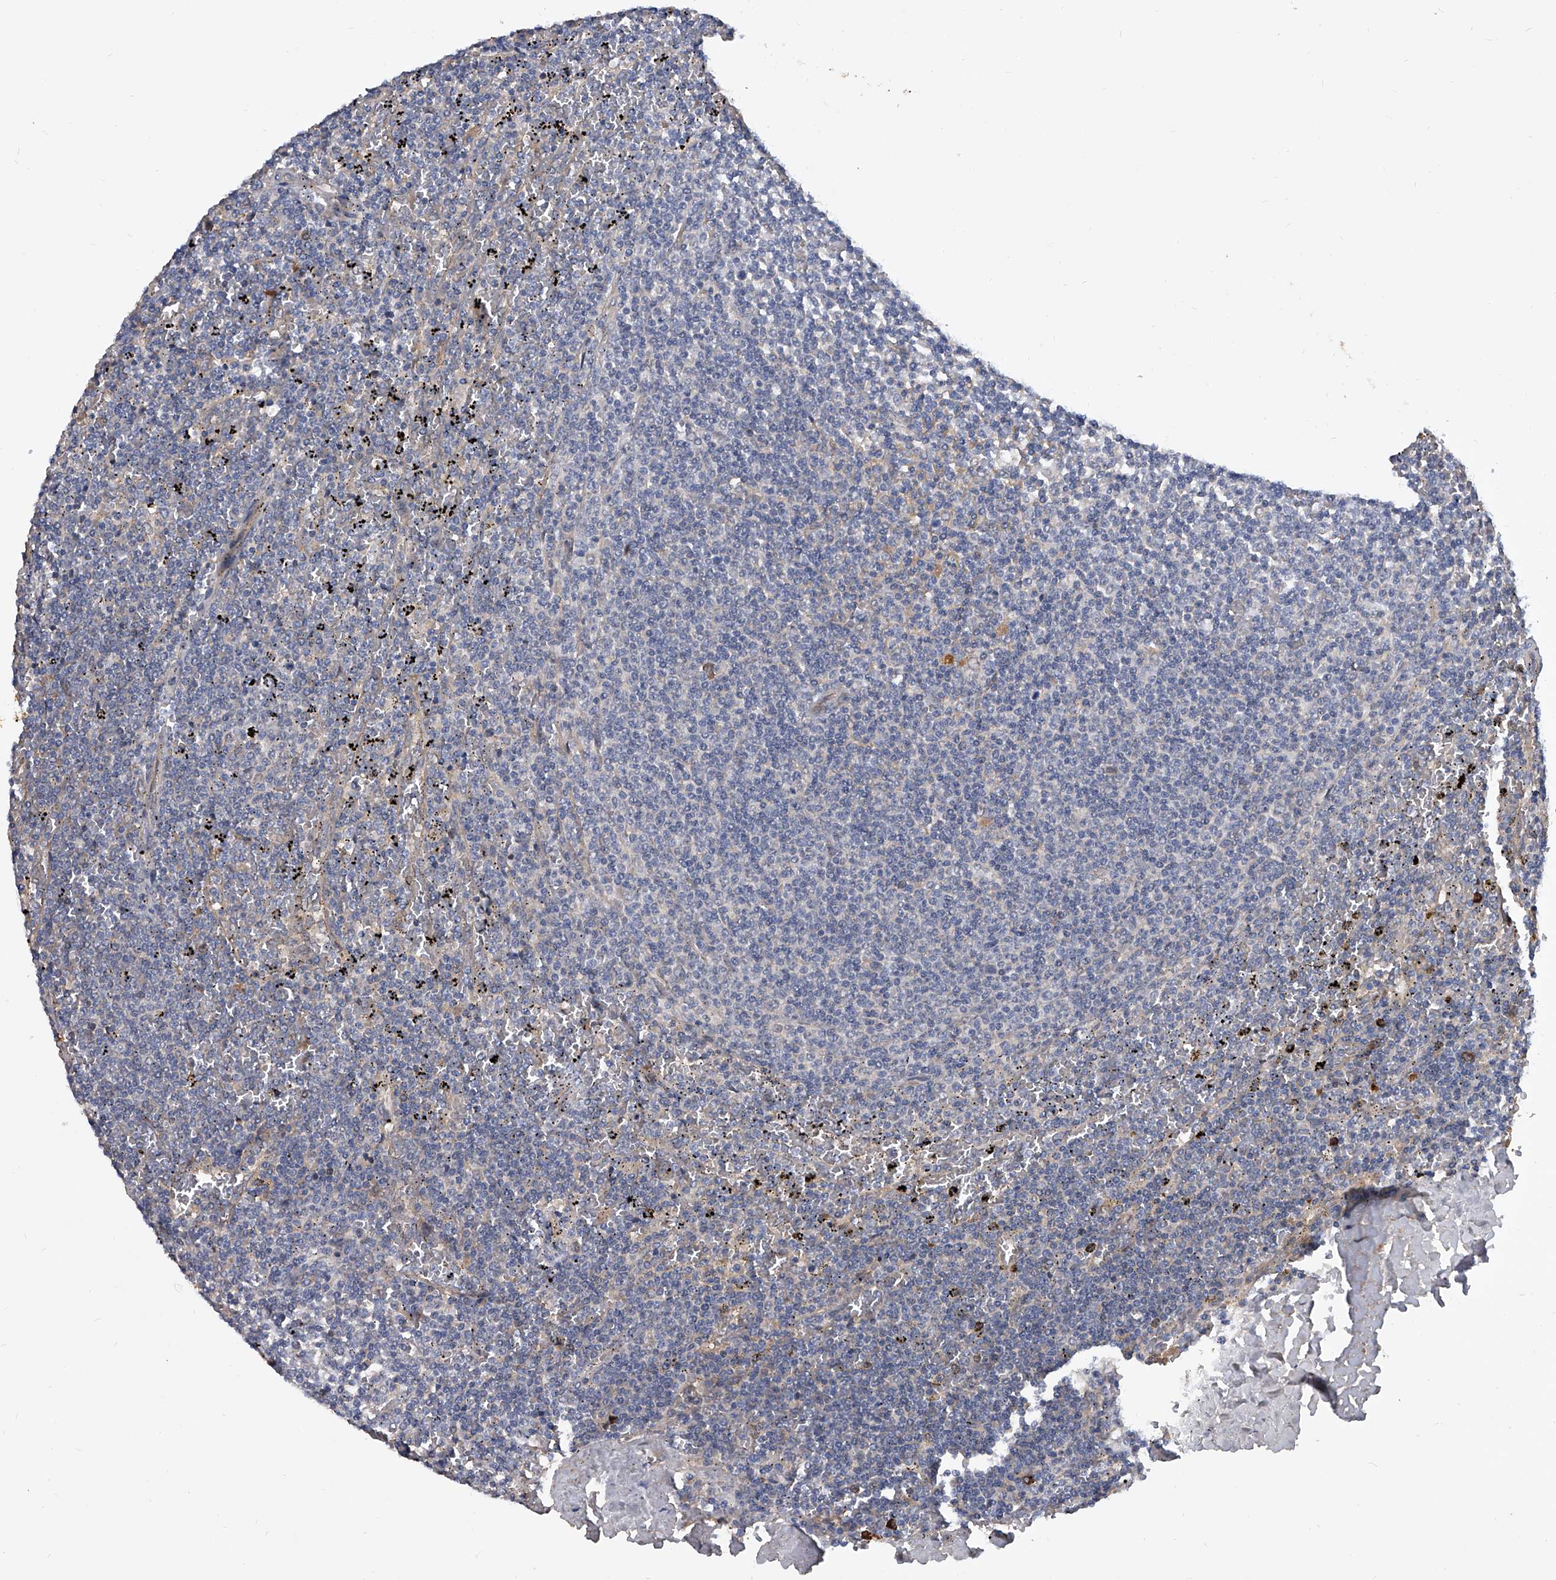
{"staining": {"intensity": "negative", "quantity": "none", "location": "none"}, "tissue": "lymphoma", "cell_type": "Tumor cells", "image_type": "cancer", "snomed": [{"axis": "morphology", "description": "Malignant lymphoma, non-Hodgkin's type, Low grade"}, {"axis": "topography", "description": "Spleen"}], "caption": "IHC image of malignant lymphoma, non-Hodgkin's type (low-grade) stained for a protein (brown), which exhibits no expression in tumor cells. The staining is performed using DAB brown chromogen with nuclei counter-stained in using hematoxylin.", "gene": "ZNF25", "patient": {"sex": "female", "age": 50}}